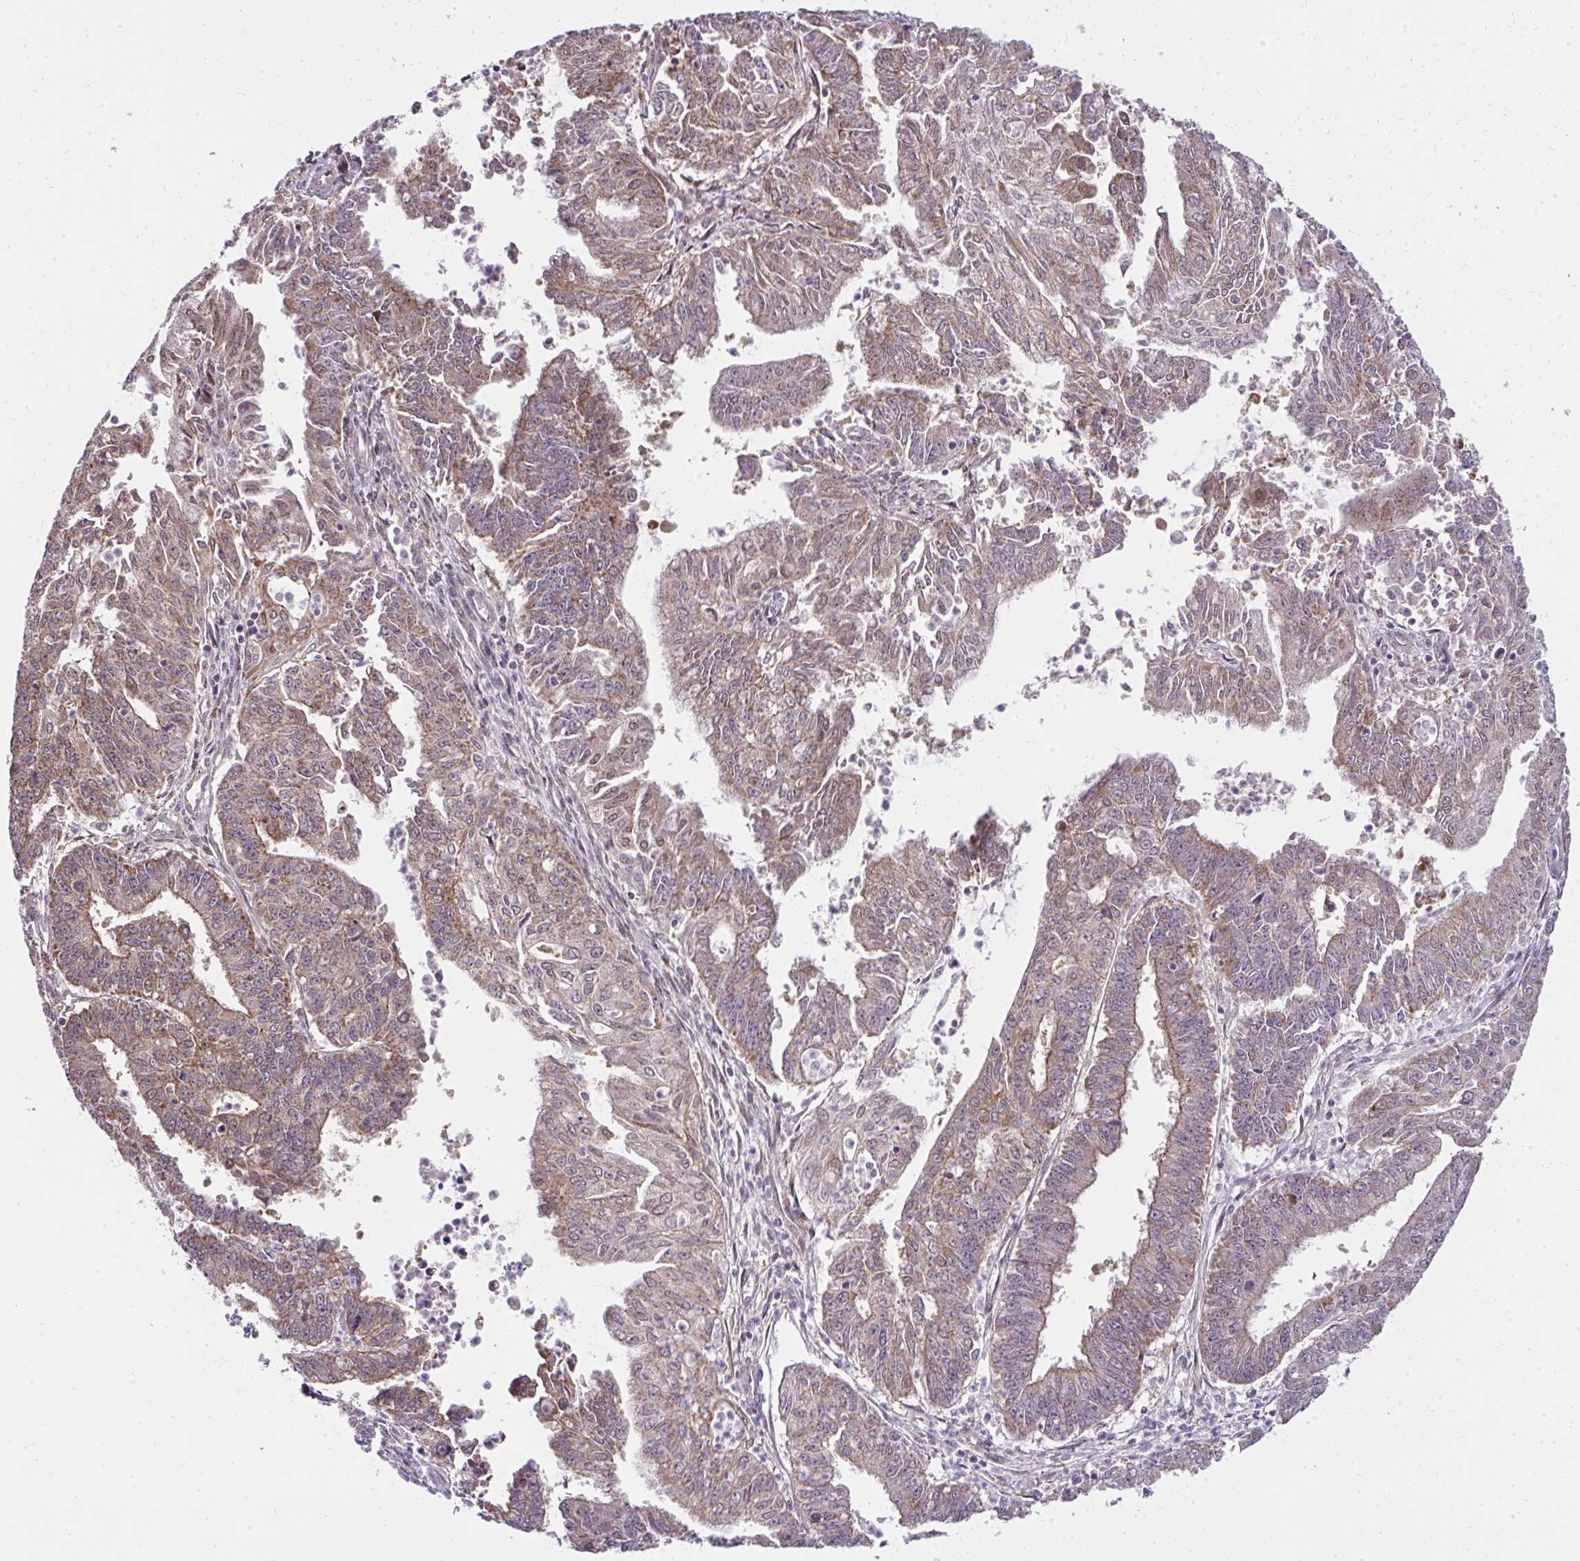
{"staining": {"intensity": "moderate", "quantity": ">75%", "location": "cytoplasmic/membranous"}, "tissue": "endometrial cancer", "cell_type": "Tumor cells", "image_type": "cancer", "snomed": [{"axis": "morphology", "description": "Adenocarcinoma, NOS"}, {"axis": "topography", "description": "Endometrium"}], "caption": "Immunohistochemistry (IHC) staining of endometrial adenocarcinoma, which exhibits medium levels of moderate cytoplasmic/membranous expression in about >75% of tumor cells indicating moderate cytoplasmic/membranous protein staining. The staining was performed using DAB (3,3'-diaminobenzidine) (brown) for protein detection and nuclei were counterstained in hematoxylin (blue).", "gene": "RDH14", "patient": {"sex": "female", "age": 73}}